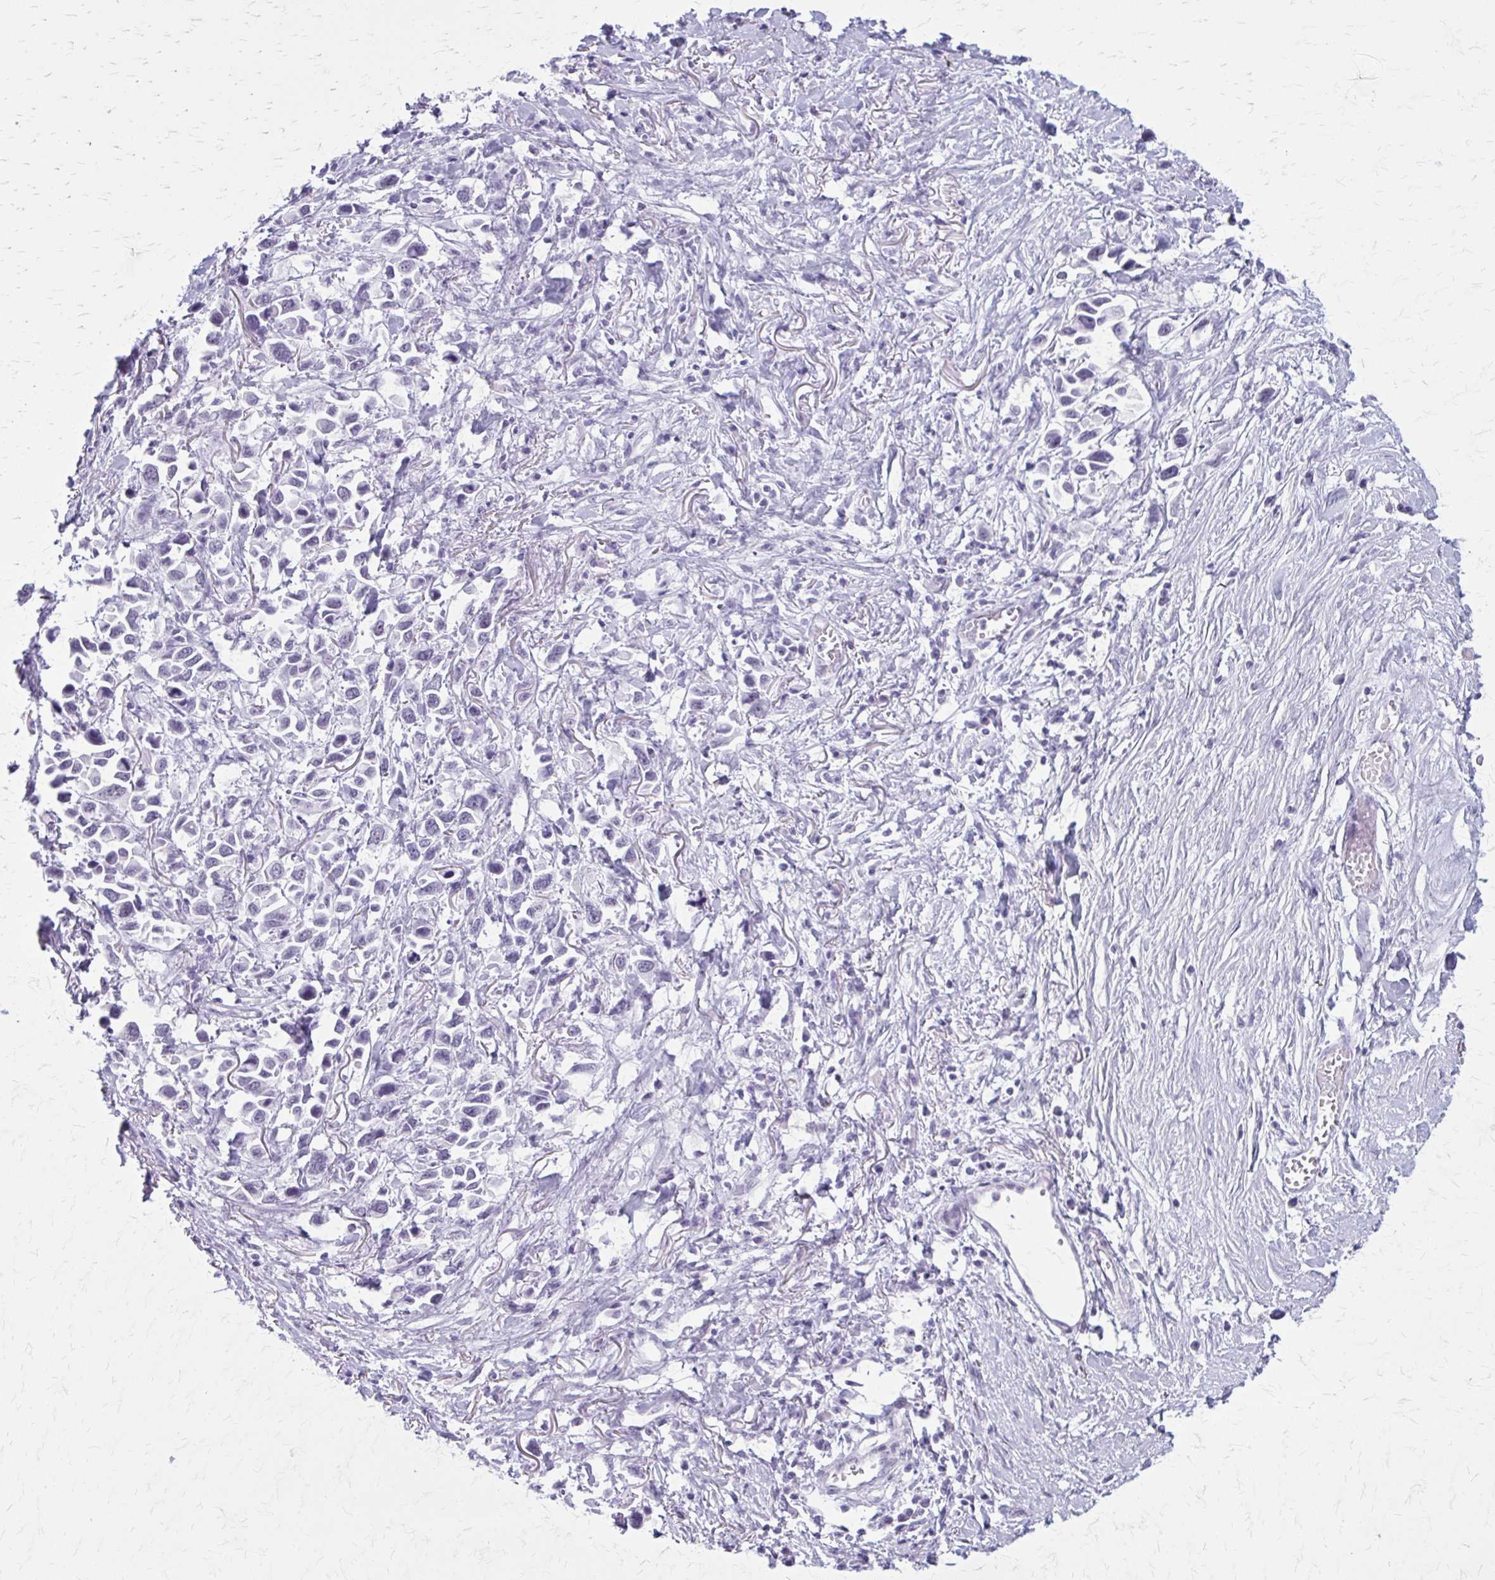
{"staining": {"intensity": "negative", "quantity": "none", "location": "none"}, "tissue": "stomach cancer", "cell_type": "Tumor cells", "image_type": "cancer", "snomed": [{"axis": "morphology", "description": "Adenocarcinoma, NOS"}, {"axis": "topography", "description": "Stomach"}], "caption": "Immunohistochemistry (IHC) histopathology image of human stomach cancer (adenocarcinoma) stained for a protein (brown), which displays no expression in tumor cells.", "gene": "GAD1", "patient": {"sex": "female", "age": 81}}